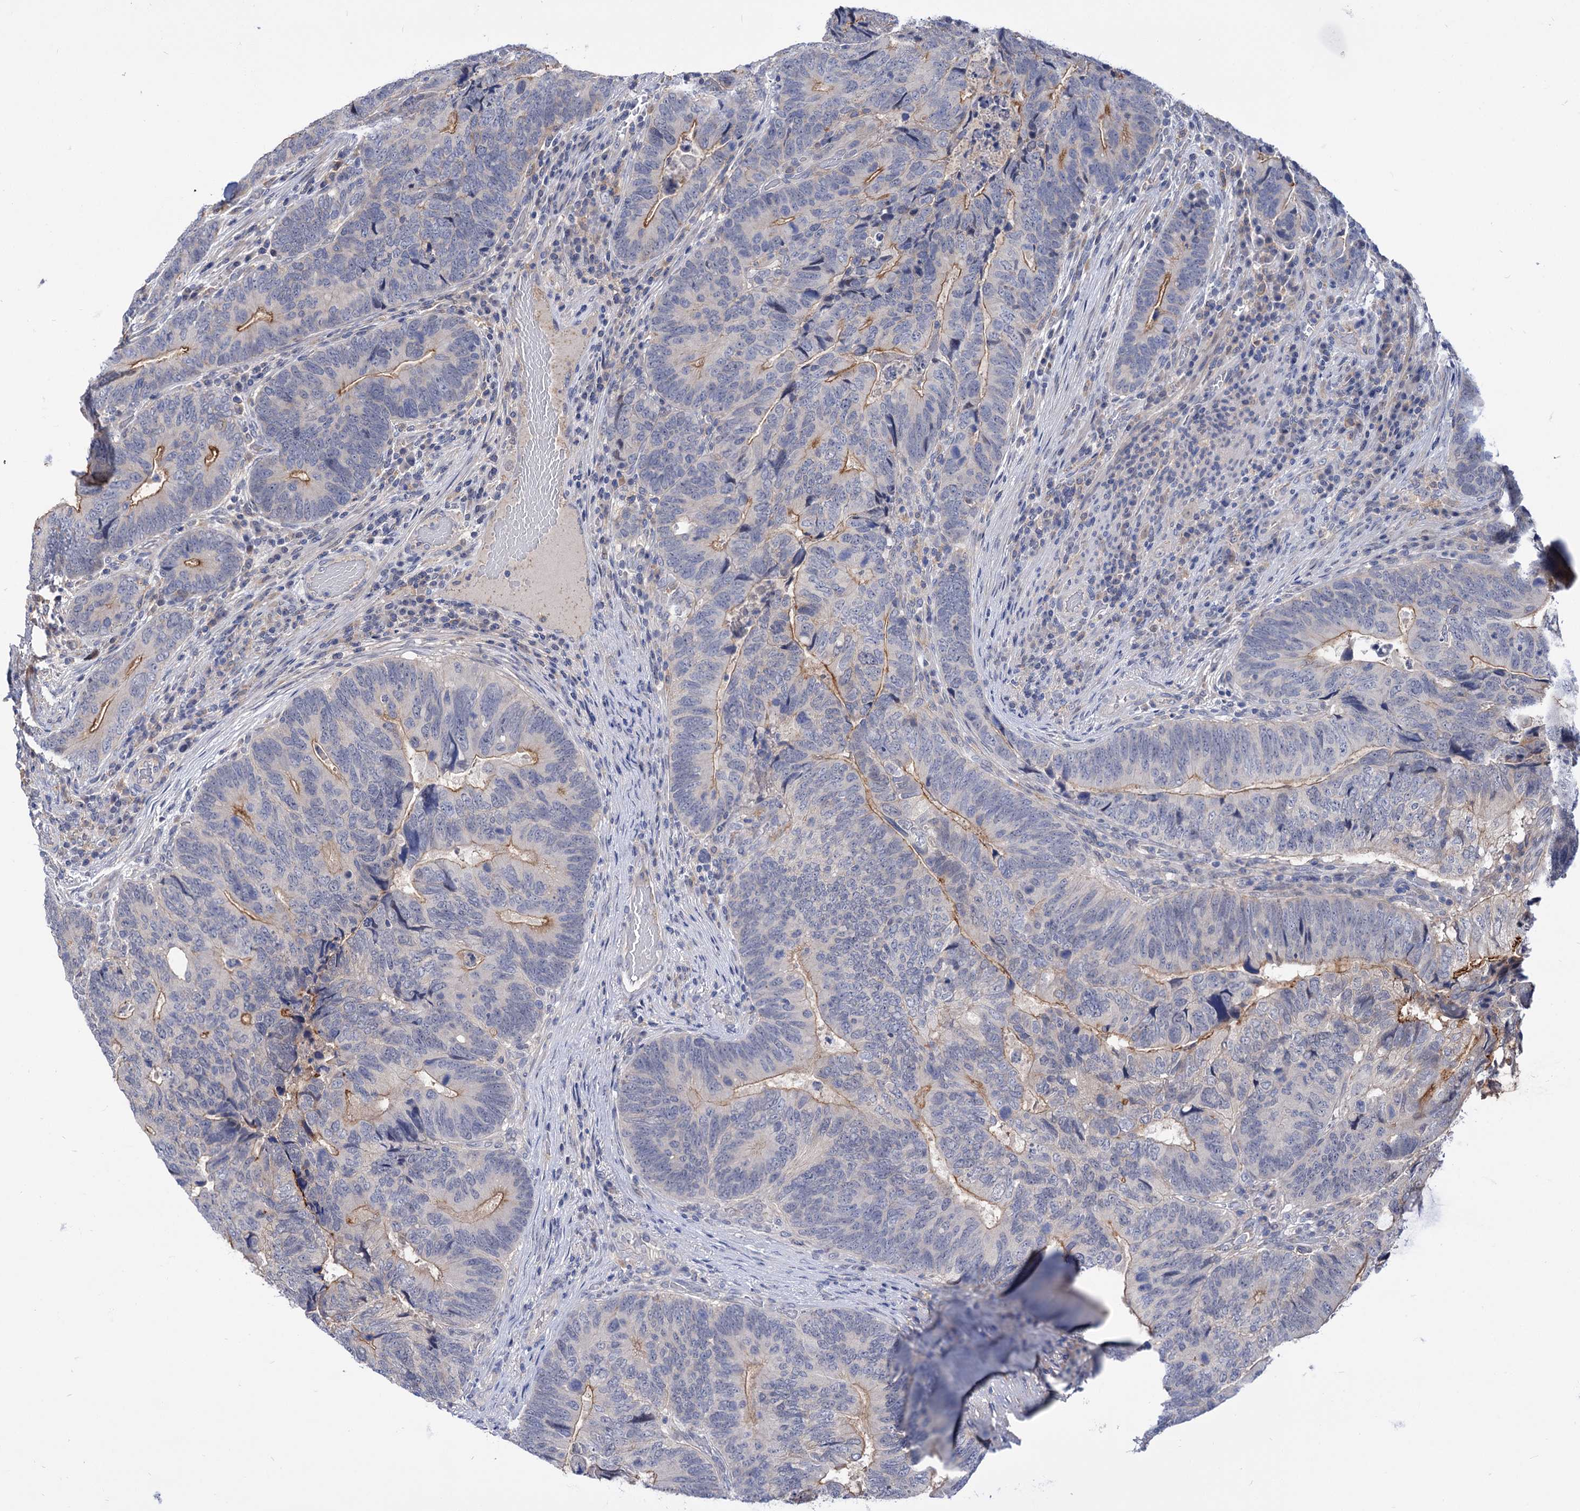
{"staining": {"intensity": "weak", "quantity": "25%-75%", "location": "cytoplasmic/membranous"}, "tissue": "colorectal cancer", "cell_type": "Tumor cells", "image_type": "cancer", "snomed": [{"axis": "morphology", "description": "Adenocarcinoma, NOS"}, {"axis": "topography", "description": "Colon"}], "caption": "Protein expression analysis of human colorectal adenocarcinoma reveals weak cytoplasmic/membranous staining in approximately 25%-75% of tumor cells. (DAB IHC with brightfield microscopy, high magnification).", "gene": "NEK10", "patient": {"sex": "female", "age": 67}}